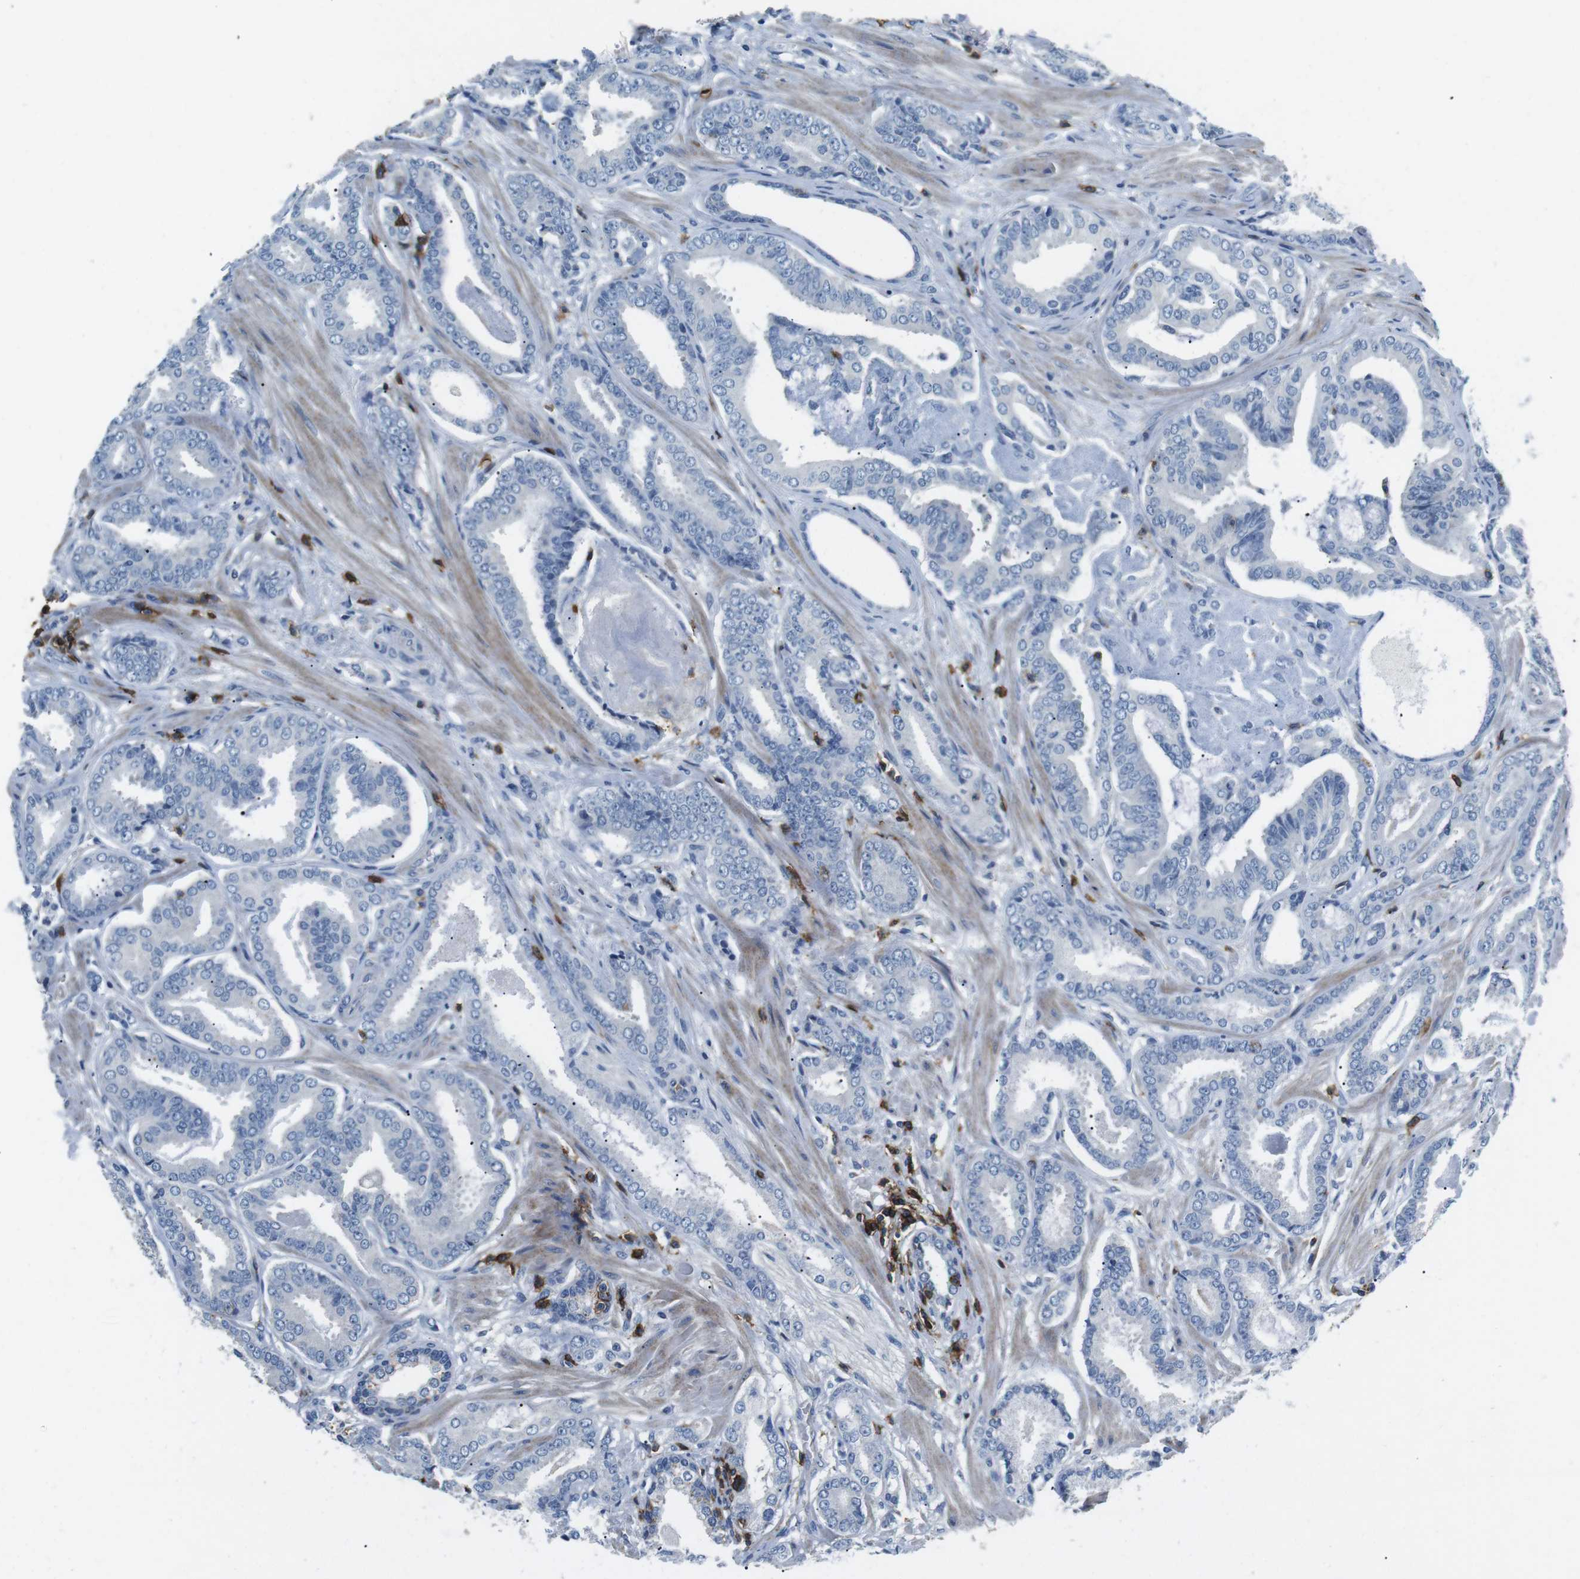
{"staining": {"intensity": "negative", "quantity": "none", "location": "none"}, "tissue": "prostate cancer", "cell_type": "Tumor cells", "image_type": "cancer", "snomed": [{"axis": "morphology", "description": "Adenocarcinoma, Low grade"}, {"axis": "topography", "description": "Prostate"}], "caption": "Immunohistochemistry of human prostate cancer (adenocarcinoma (low-grade)) displays no staining in tumor cells. Brightfield microscopy of IHC stained with DAB (3,3'-diaminobenzidine) (brown) and hematoxylin (blue), captured at high magnification.", "gene": "CD6", "patient": {"sex": "male", "age": 53}}